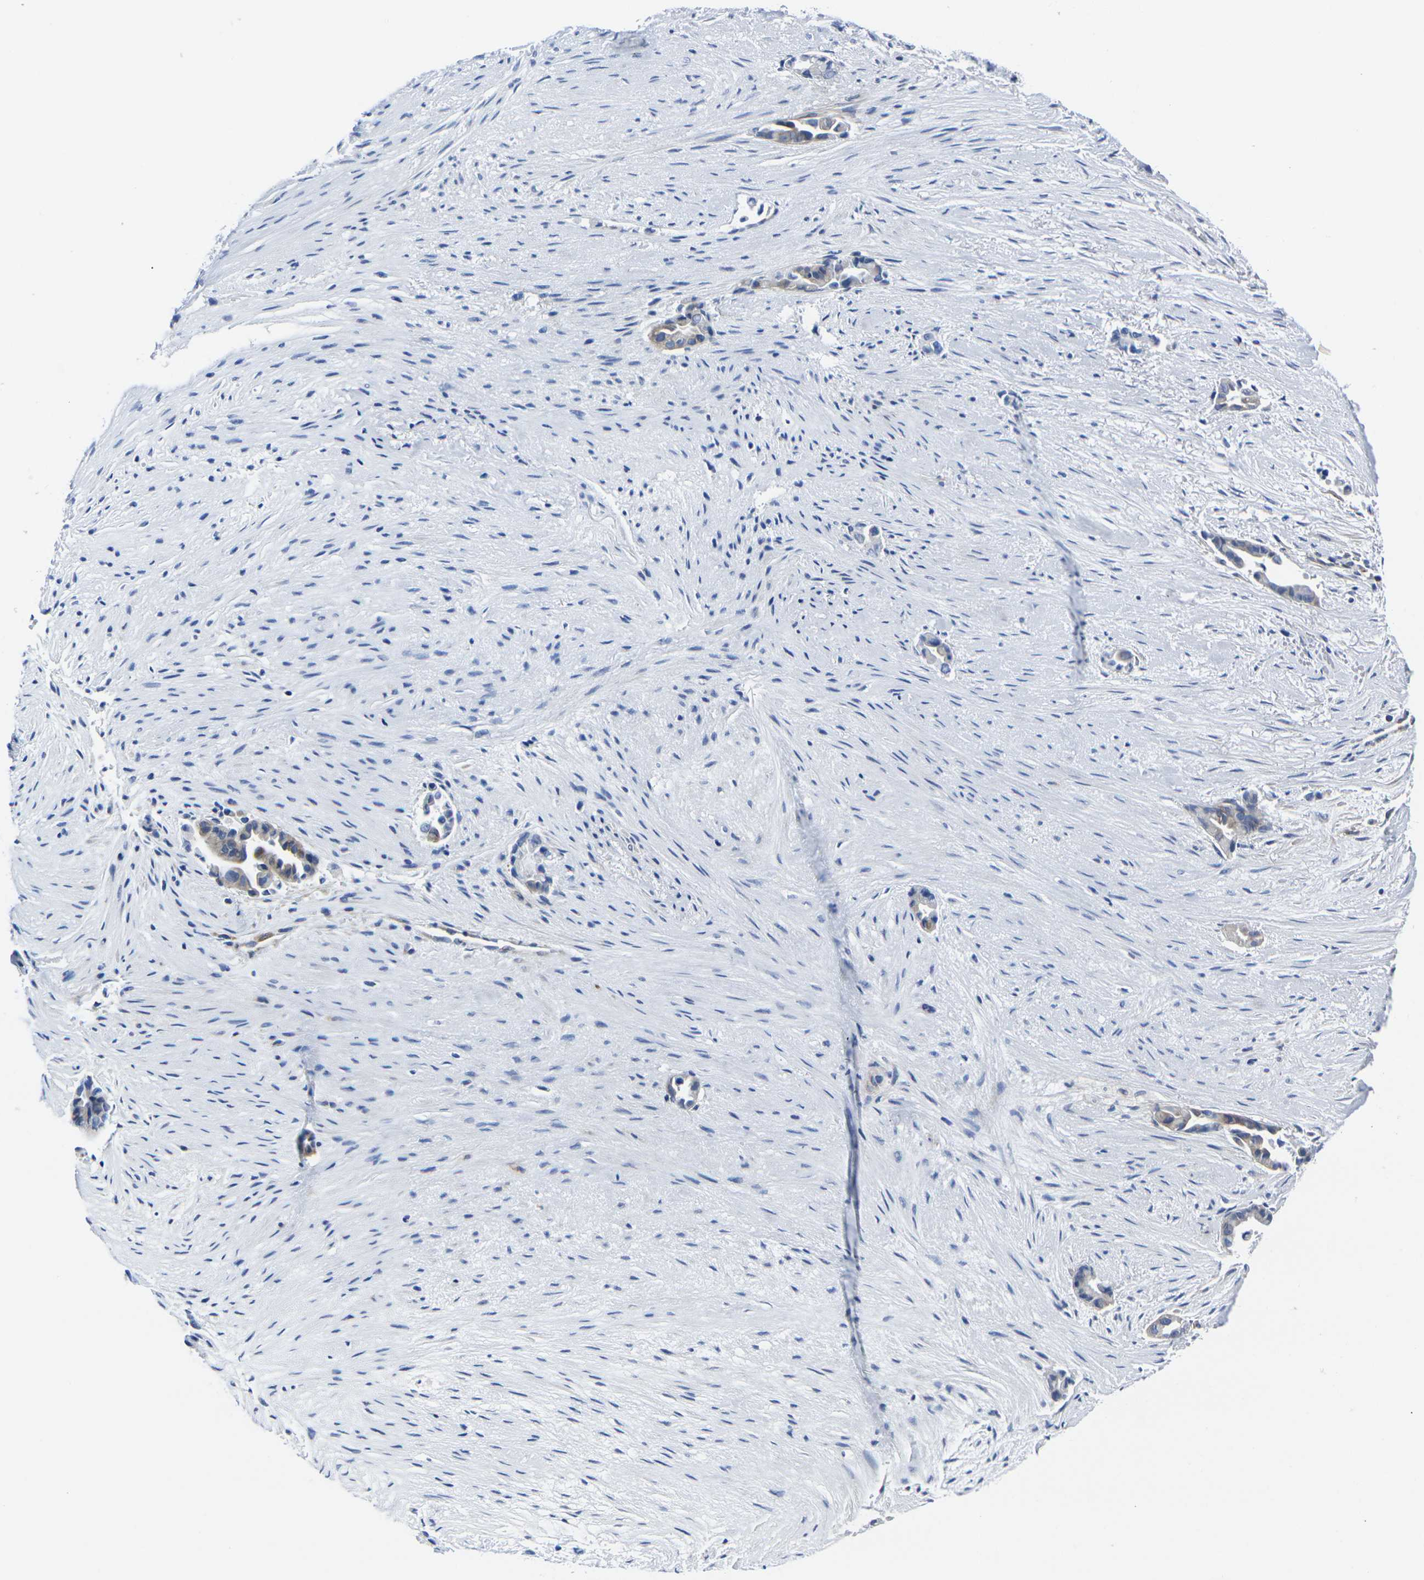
{"staining": {"intensity": "weak", "quantity": "25%-75%", "location": "cytoplasmic/membranous"}, "tissue": "liver cancer", "cell_type": "Tumor cells", "image_type": "cancer", "snomed": [{"axis": "morphology", "description": "Cholangiocarcinoma"}, {"axis": "topography", "description": "Liver"}], "caption": "This image displays IHC staining of liver cancer, with low weak cytoplasmic/membranous positivity in about 25%-75% of tumor cells.", "gene": "EIF4A1", "patient": {"sex": "female", "age": 55}}